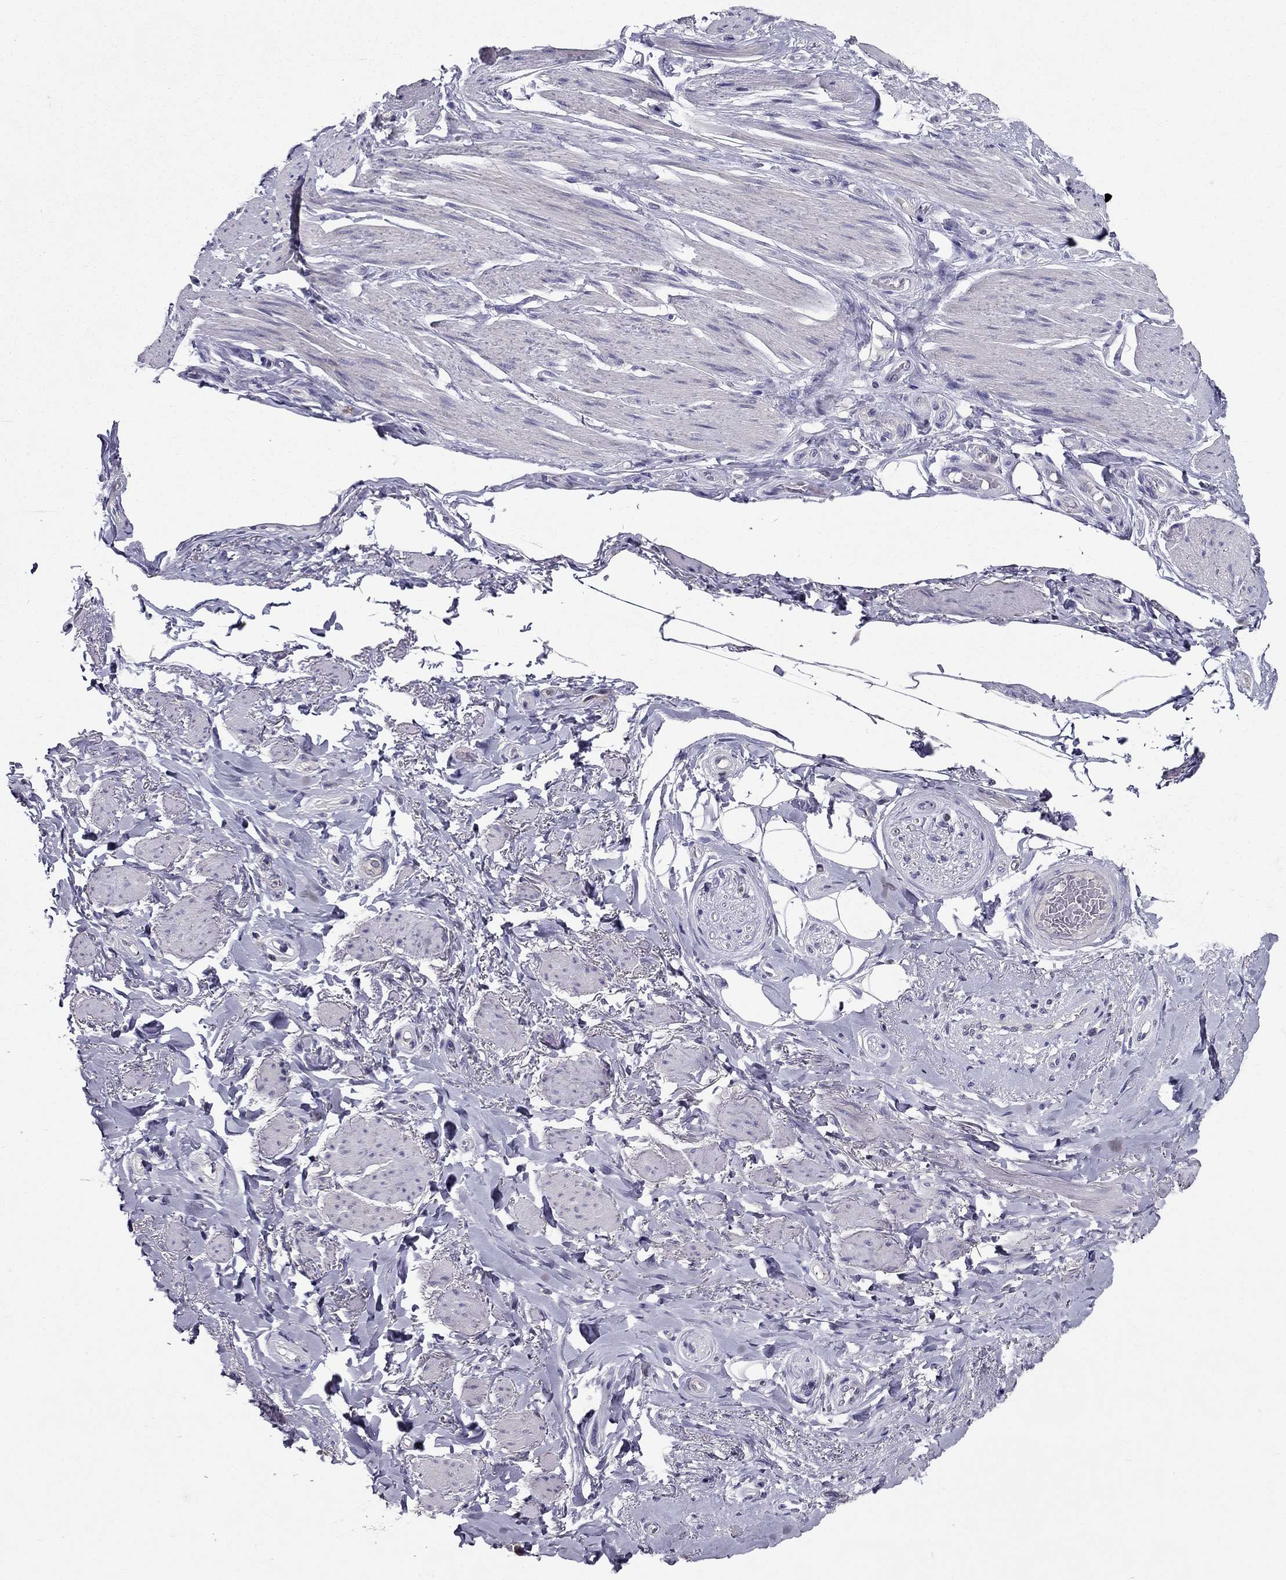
{"staining": {"intensity": "negative", "quantity": "none", "location": "none"}, "tissue": "adipose tissue", "cell_type": "Adipocytes", "image_type": "normal", "snomed": [{"axis": "morphology", "description": "Normal tissue, NOS"}, {"axis": "topography", "description": "Skeletal muscle"}, {"axis": "topography", "description": "Anal"}, {"axis": "topography", "description": "Peripheral nerve tissue"}], "caption": "Adipocytes show no significant staining in benign adipose tissue.", "gene": "AAK1", "patient": {"sex": "male", "age": 53}}